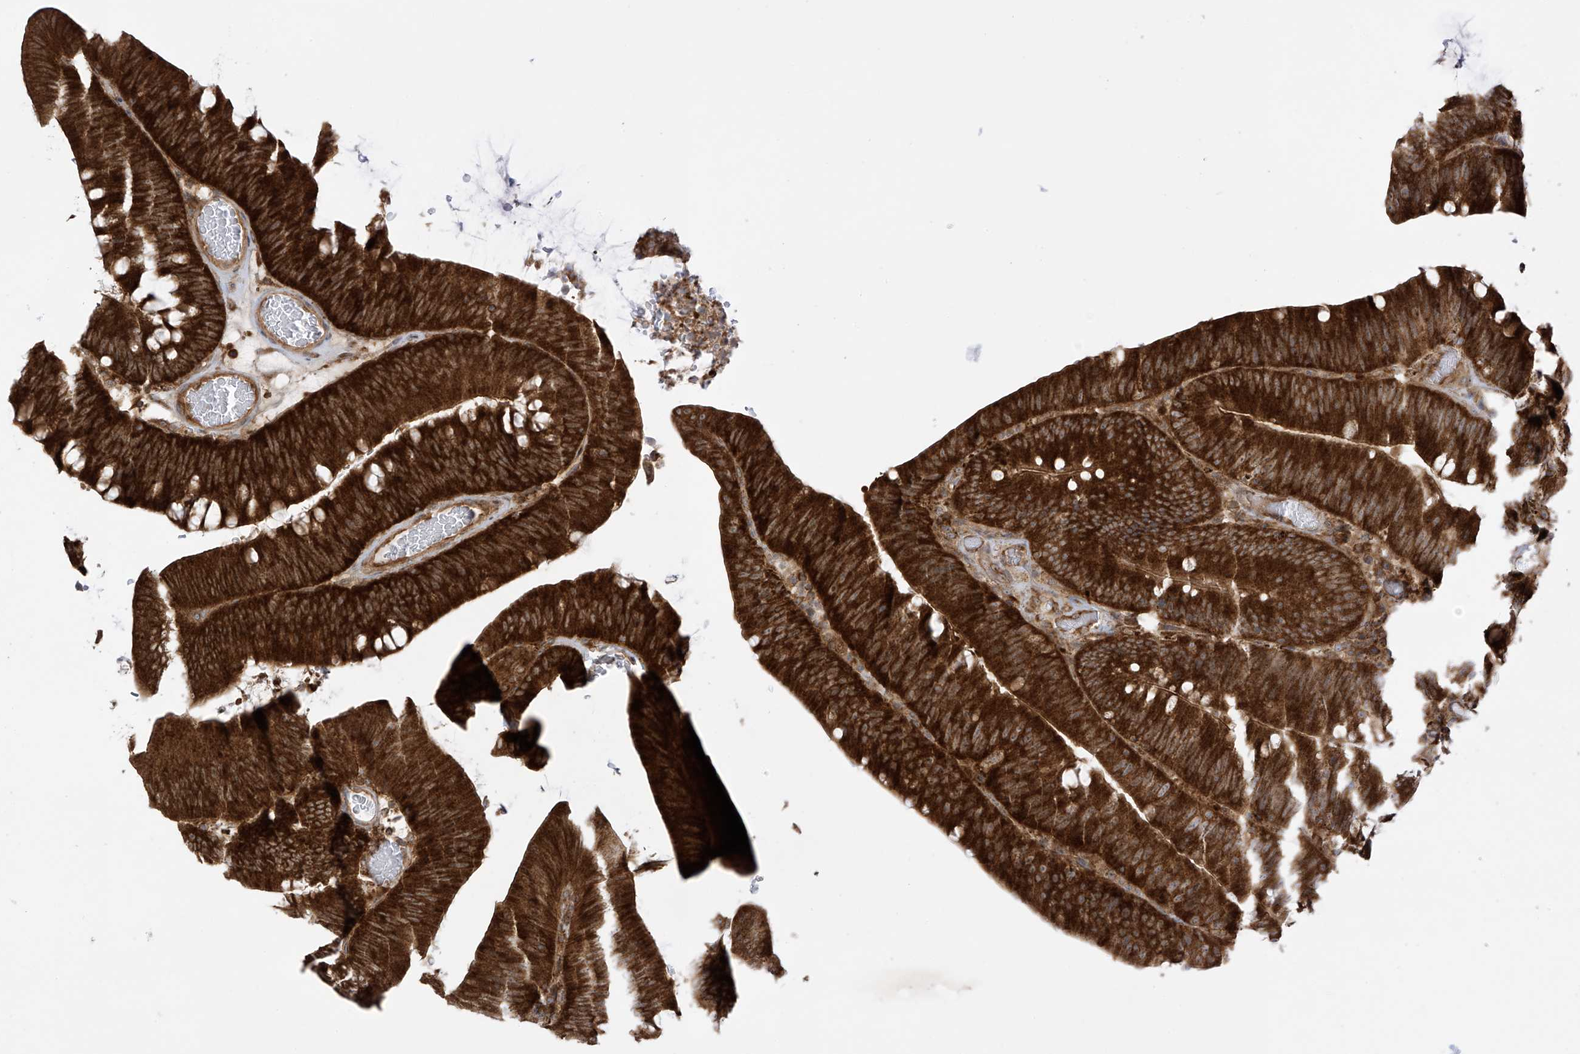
{"staining": {"intensity": "strong", "quantity": ">75%", "location": "cytoplasmic/membranous"}, "tissue": "colorectal cancer", "cell_type": "Tumor cells", "image_type": "cancer", "snomed": [{"axis": "morphology", "description": "Normal tissue, NOS"}, {"axis": "topography", "description": "Colon"}], "caption": "IHC photomicrograph of neoplastic tissue: human colorectal cancer stained using immunohistochemistry reveals high levels of strong protein expression localized specifically in the cytoplasmic/membranous of tumor cells, appearing as a cytoplasmic/membranous brown color.", "gene": "REPS1", "patient": {"sex": "female", "age": 82}}